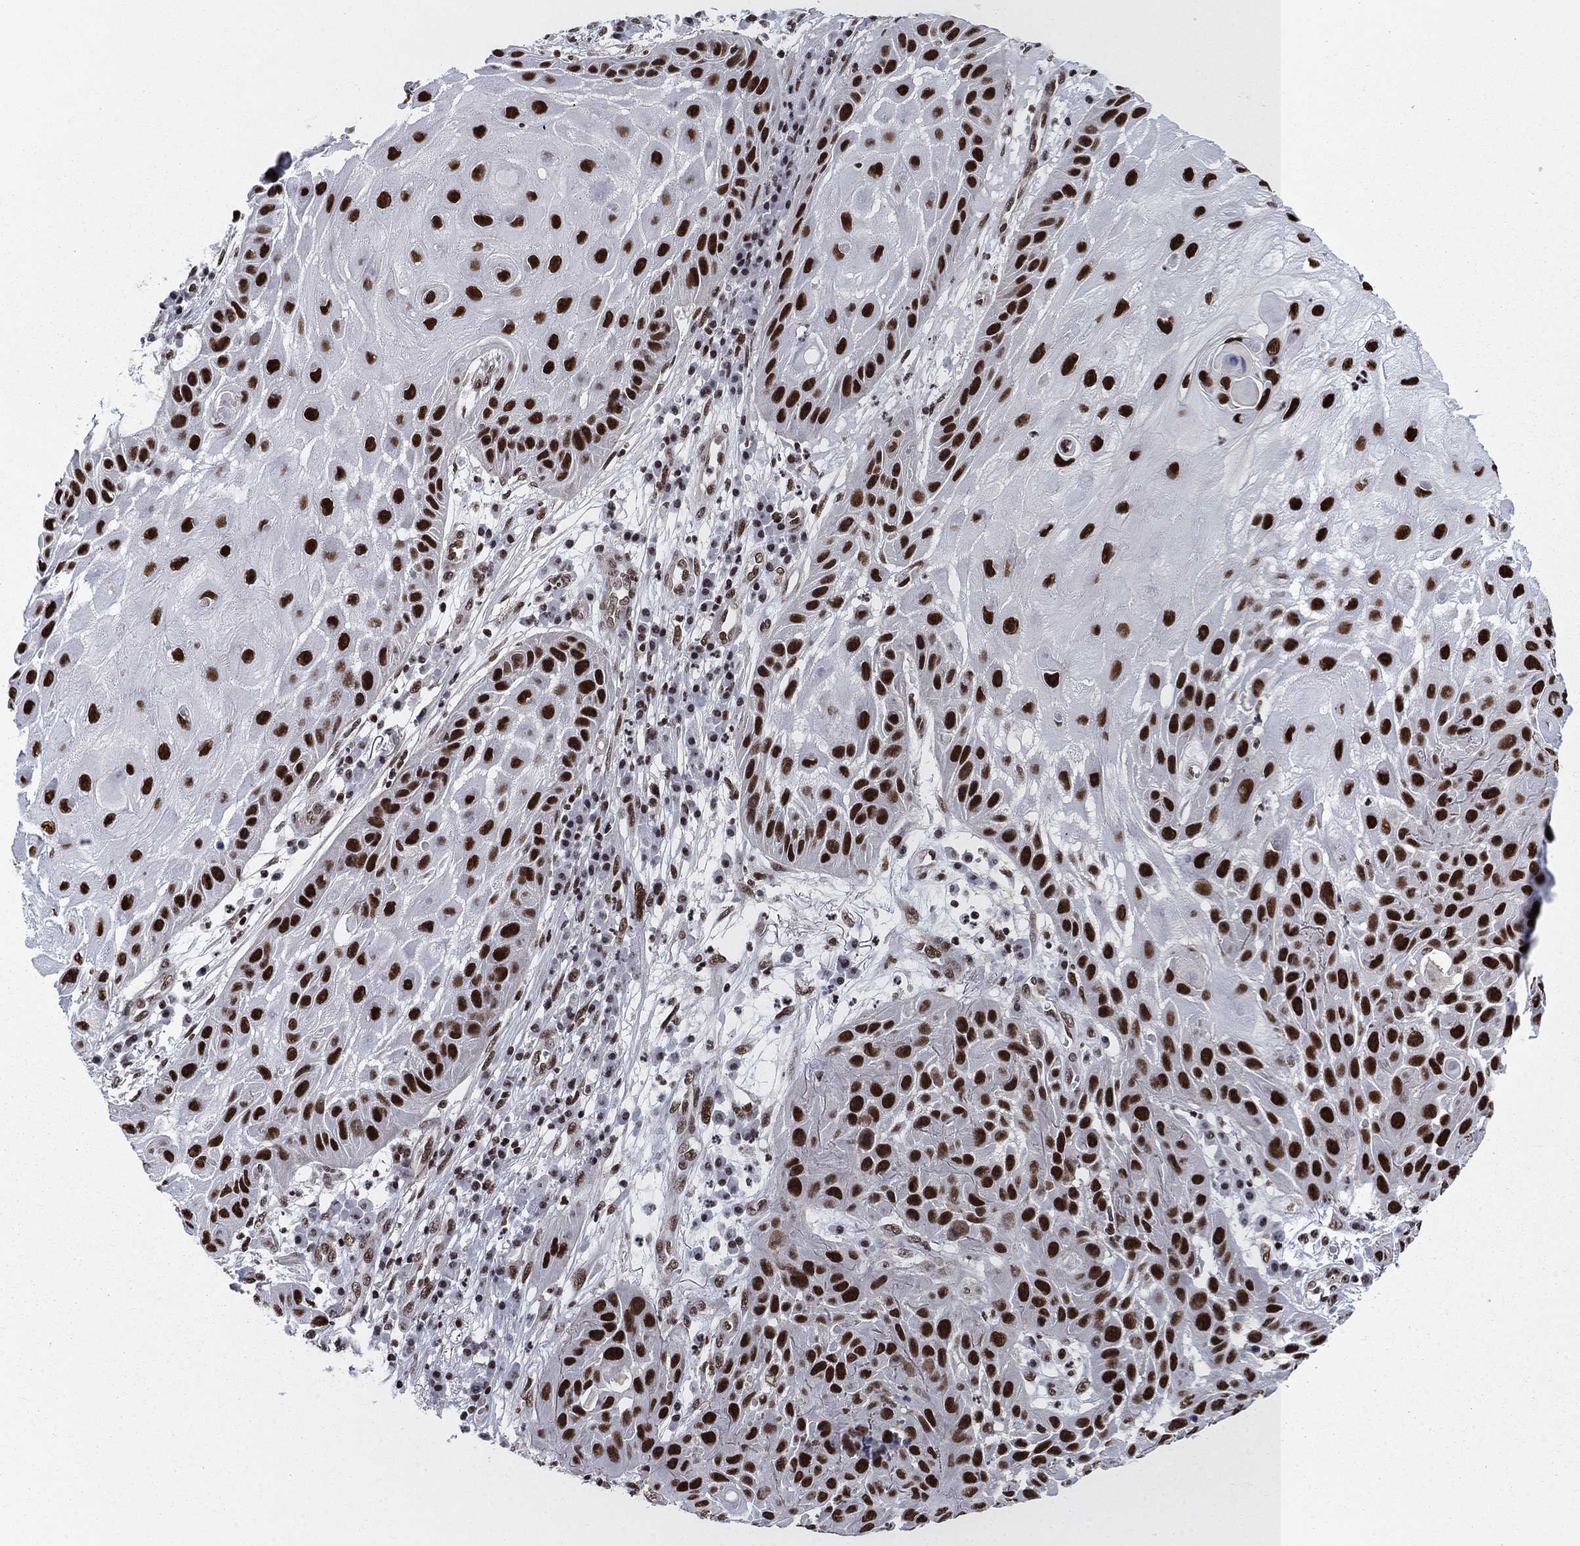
{"staining": {"intensity": "strong", "quantity": ">75%", "location": "nuclear"}, "tissue": "skin cancer", "cell_type": "Tumor cells", "image_type": "cancer", "snomed": [{"axis": "morphology", "description": "Normal tissue, NOS"}, {"axis": "morphology", "description": "Squamous cell carcinoma, NOS"}, {"axis": "topography", "description": "Skin"}], "caption": "The image demonstrates staining of skin squamous cell carcinoma, revealing strong nuclear protein positivity (brown color) within tumor cells. (DAB IHC, brown staining for protein, blue staining for nuclei).", "gene": "RPRD1B", "patient": {"sex": "male", "age": 79}}